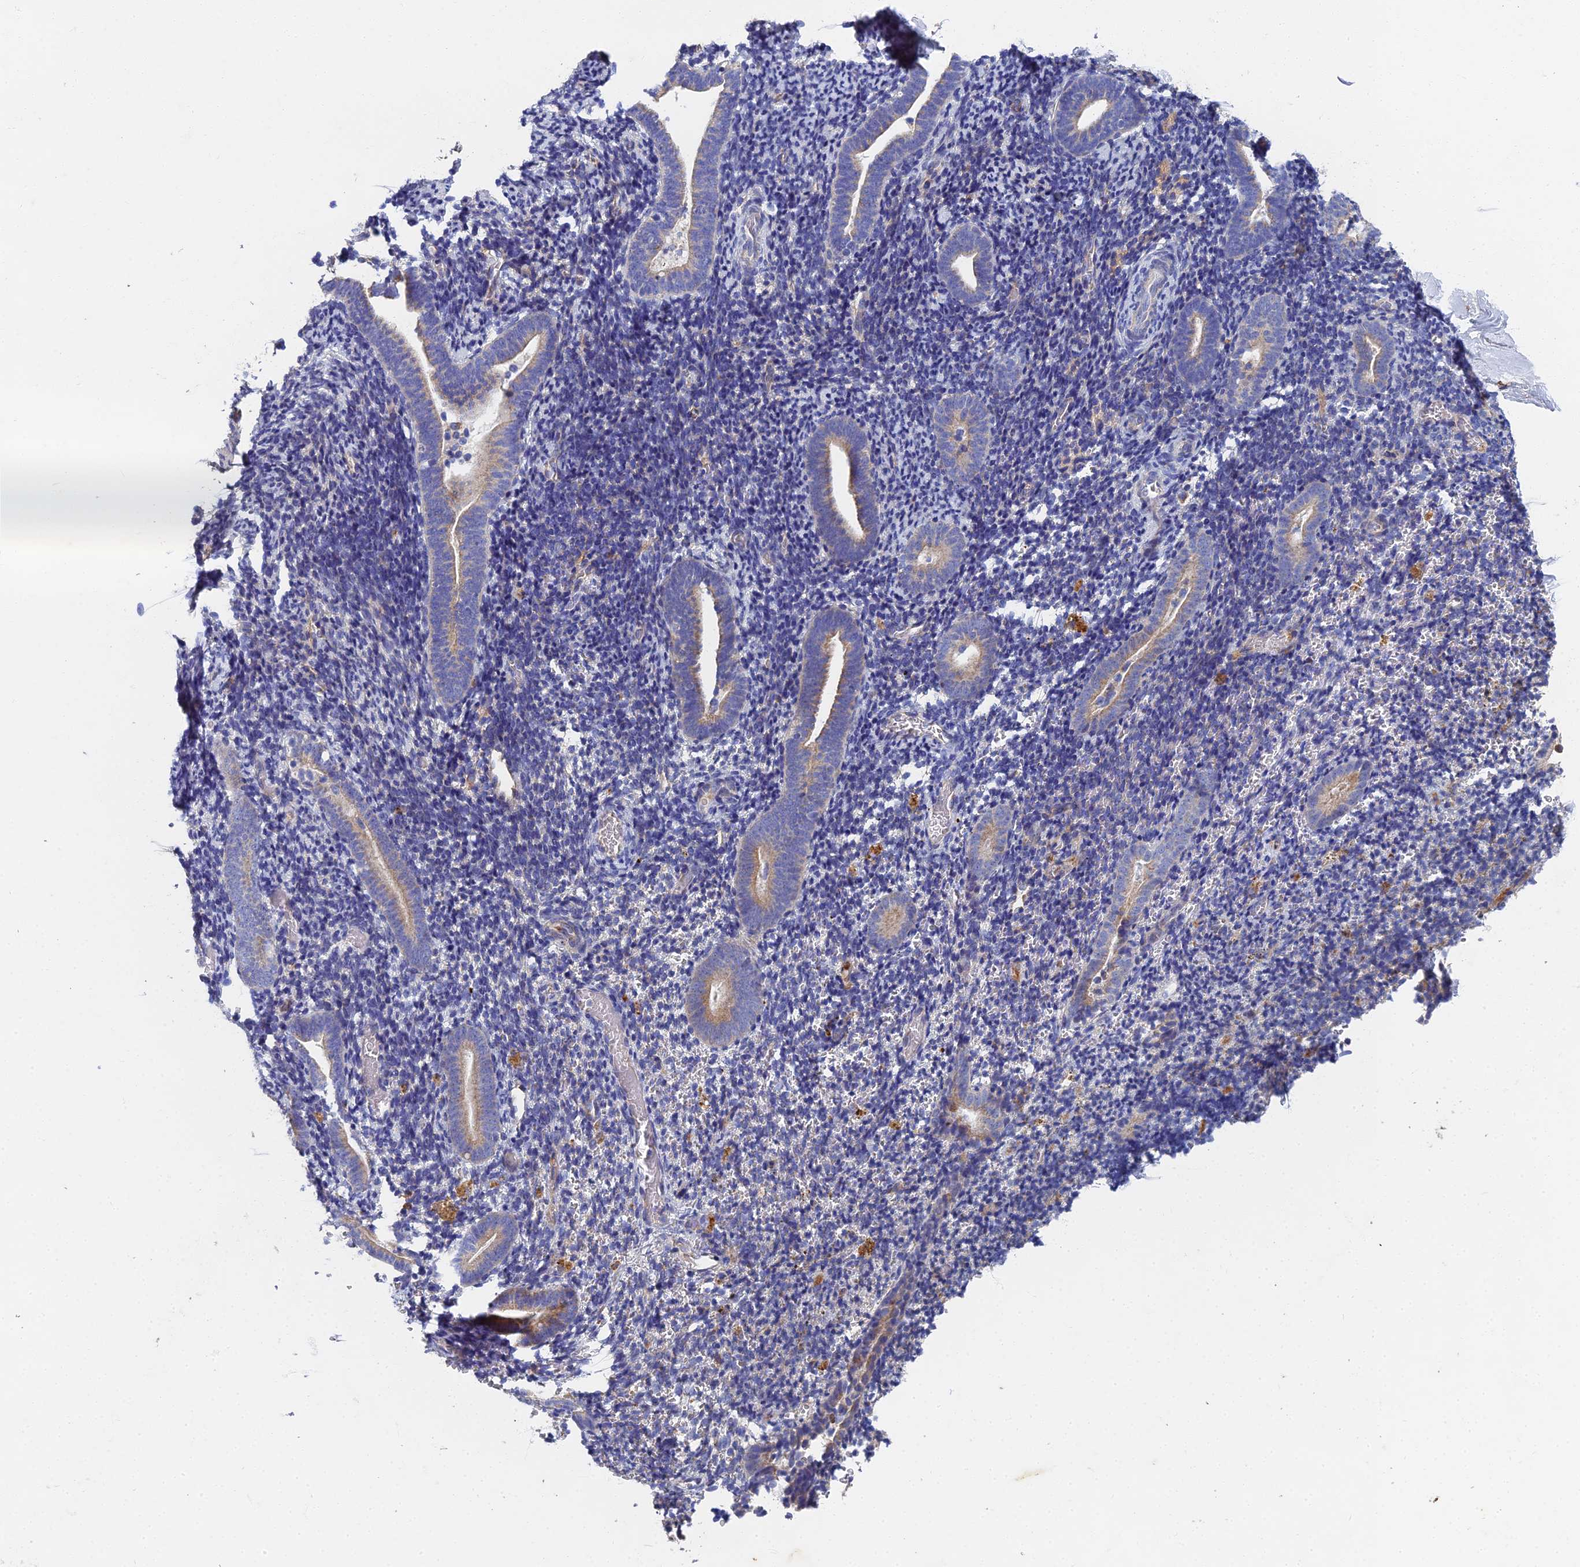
{"staining": {"intensity": "negative", "quantity": "none", "location": "none"}, "tissue": "endometrium", "cell_type": "Cells in endometrial stroma", "image_type": "normal", "snomed": [{"axis": "morphology", "description": "Normal tissue, NOS"}, {"axis": "topography", "description": "Endometrium"}], "caption": "The immunohistochemistry micrograph has no significant expression in cells in endometrial stroma of endometrium.", "gene": "RNASEK", "patient": {"sex": "female", "age": 51}}